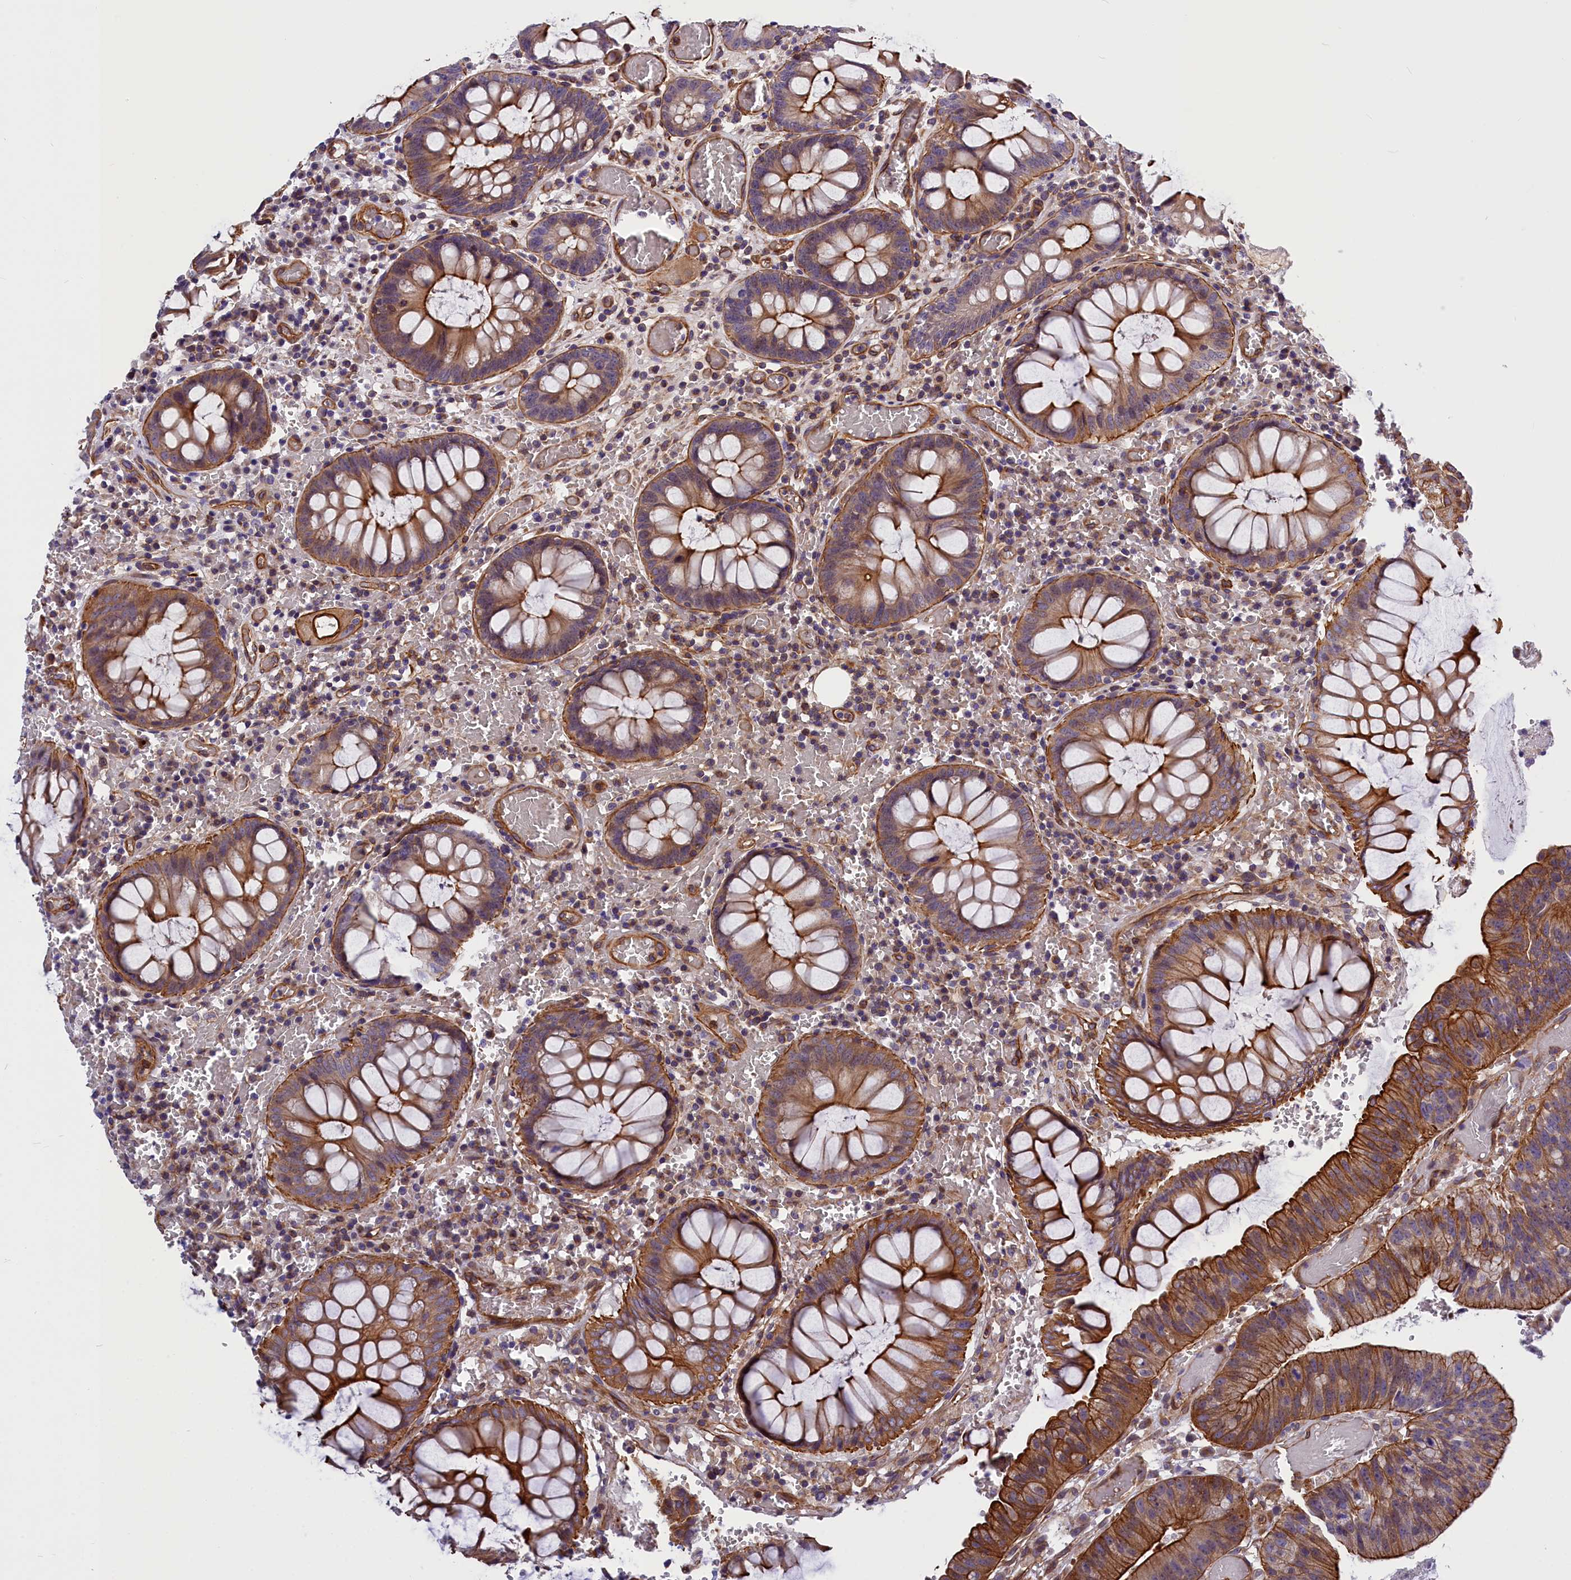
{"staining": {"intensity": "moderate", "quantity": "<25%", "location": "cytoplasmic/membranous"}, "tissue": "colorectal cancer", "cell_type": "Tumor cells", "image_type": "cancer", "snomed": [{"axis": "morphology", "description": "Adenocarcinoma, NOS"}, {"axis": "topography", "description": "Rectum"}], "caption": "Immunohistochemistry (IHC) of adenocarcinoma (colorectal) exhibits low levels of moderate cytoplasmic/membranous positivity in approximately <25% of tumor cells.", "gene": "MED20", "patient": {"sex": "female", "age": 77}}